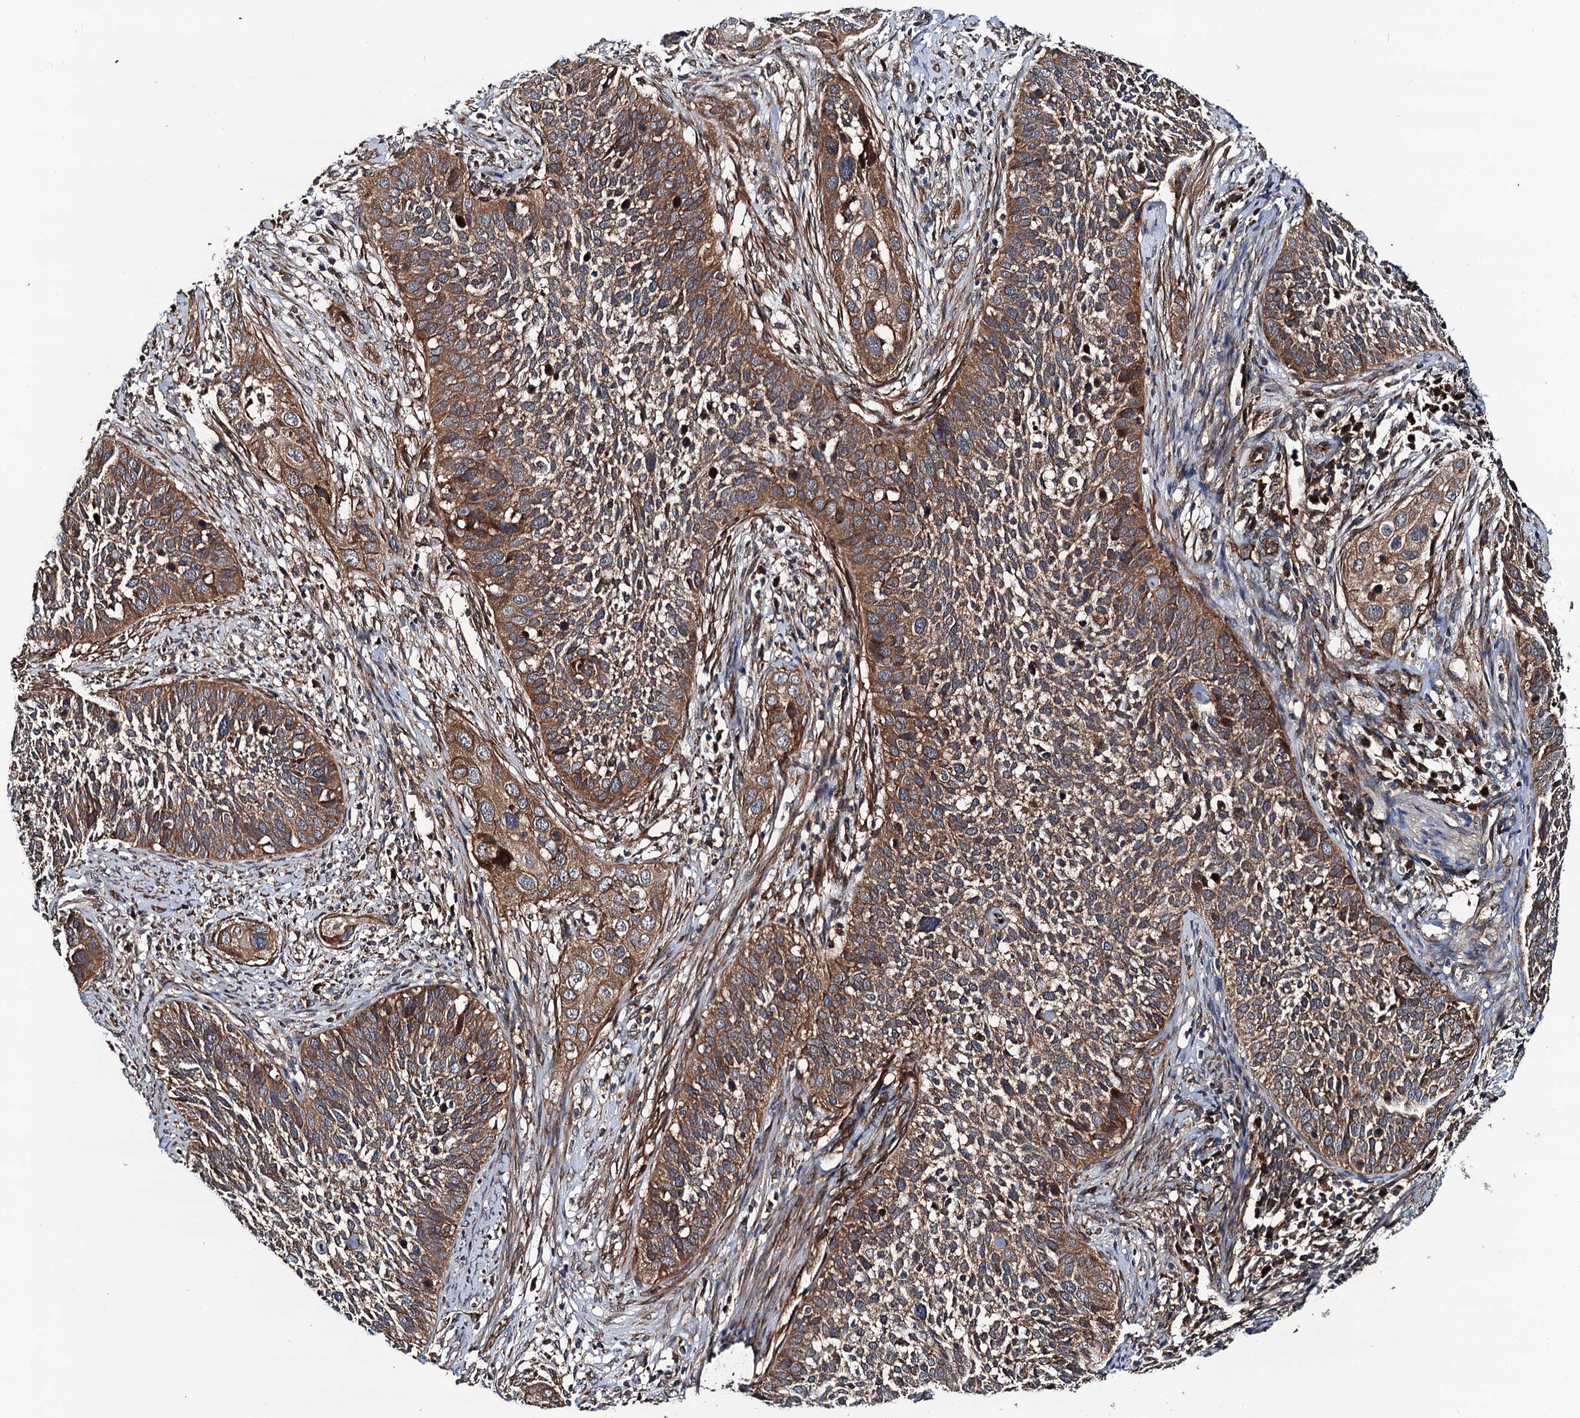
{"staining": {"intensity": "moderate", "quantity": ">75%", "location": "cytoplasmic/membranous"}, "tissue": "cervical cancer", "cell_type": "Tumor cells", "image_type": "cancer", "snomed": [{"axis": "morphology", "description": "Squamous cell carcinoma, NOS"}, {"axis": "topography", "description": "Cervix"}], "caption": "IHC (DAB) staining of human cervical cancer shows moderate cytoplasmic/membranous protein expression in about >75% of tumor cells. The staining is performed using DAB brown chromogen to label protein expression. The nuclei are counter-stained blue using hematoxylin.", "gene": "NEK1", "patient": {"sex": "female", "age": 34}}